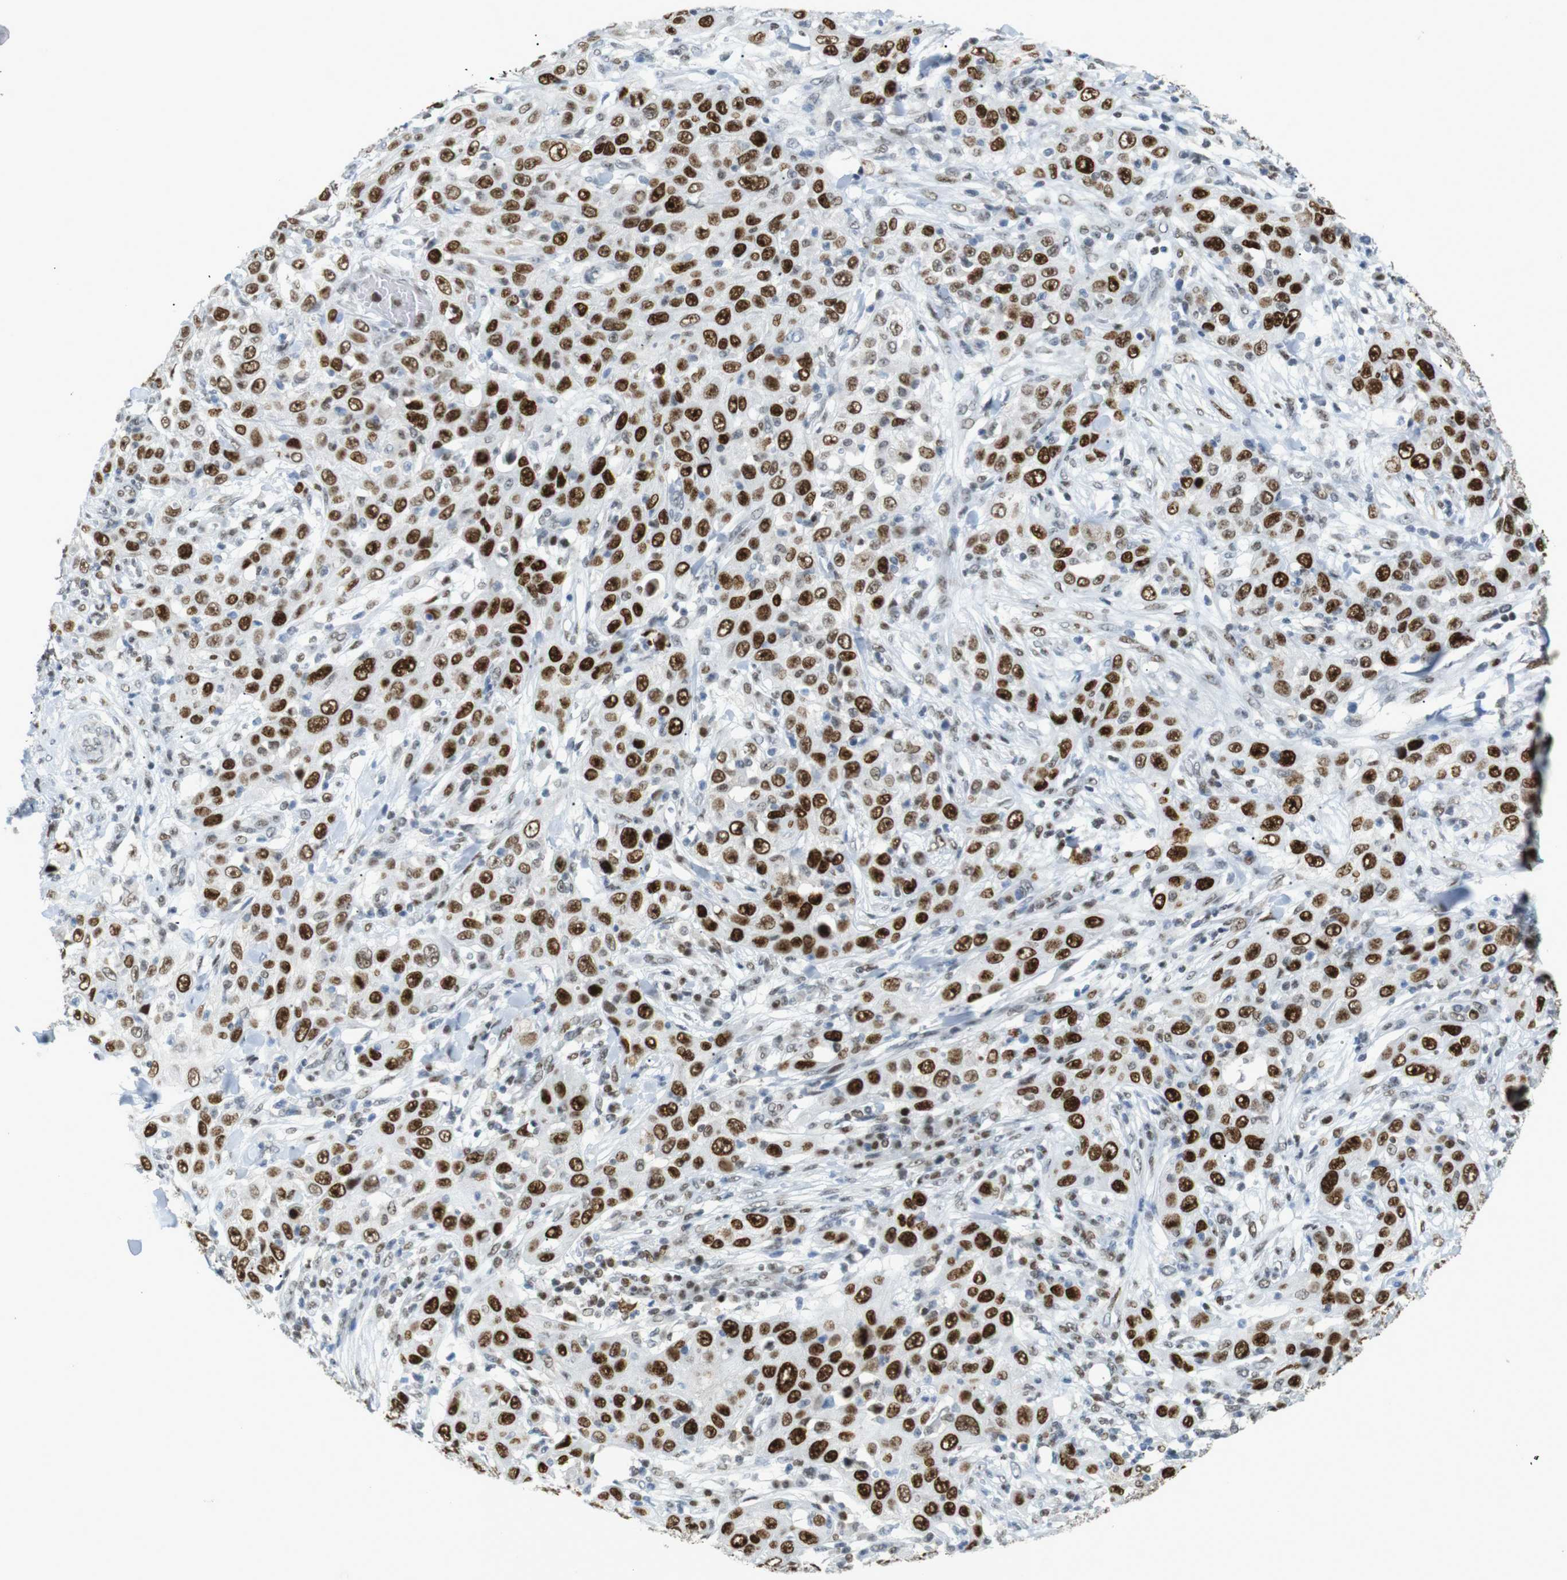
{"staining": {"intensity": "strong", "quantity": ">75%", "location": "nuclear"}, "tissue": "skin cancer", "cell_type": "Tumor cells", "image_type": "cancer", "snomed": [{"axis": "morphology", "description": "Squamous cell carcinoma, NOS"}, {"axis": "topography", "description": "Skin"}], "caption": "Immunohistochemical staining of human skin cancer reveals high levels of strong nuclear protein positivity in about >75% of tumor cells.", "gene": "RIOX2", "patient": {"sex": "female", "age": 88}}